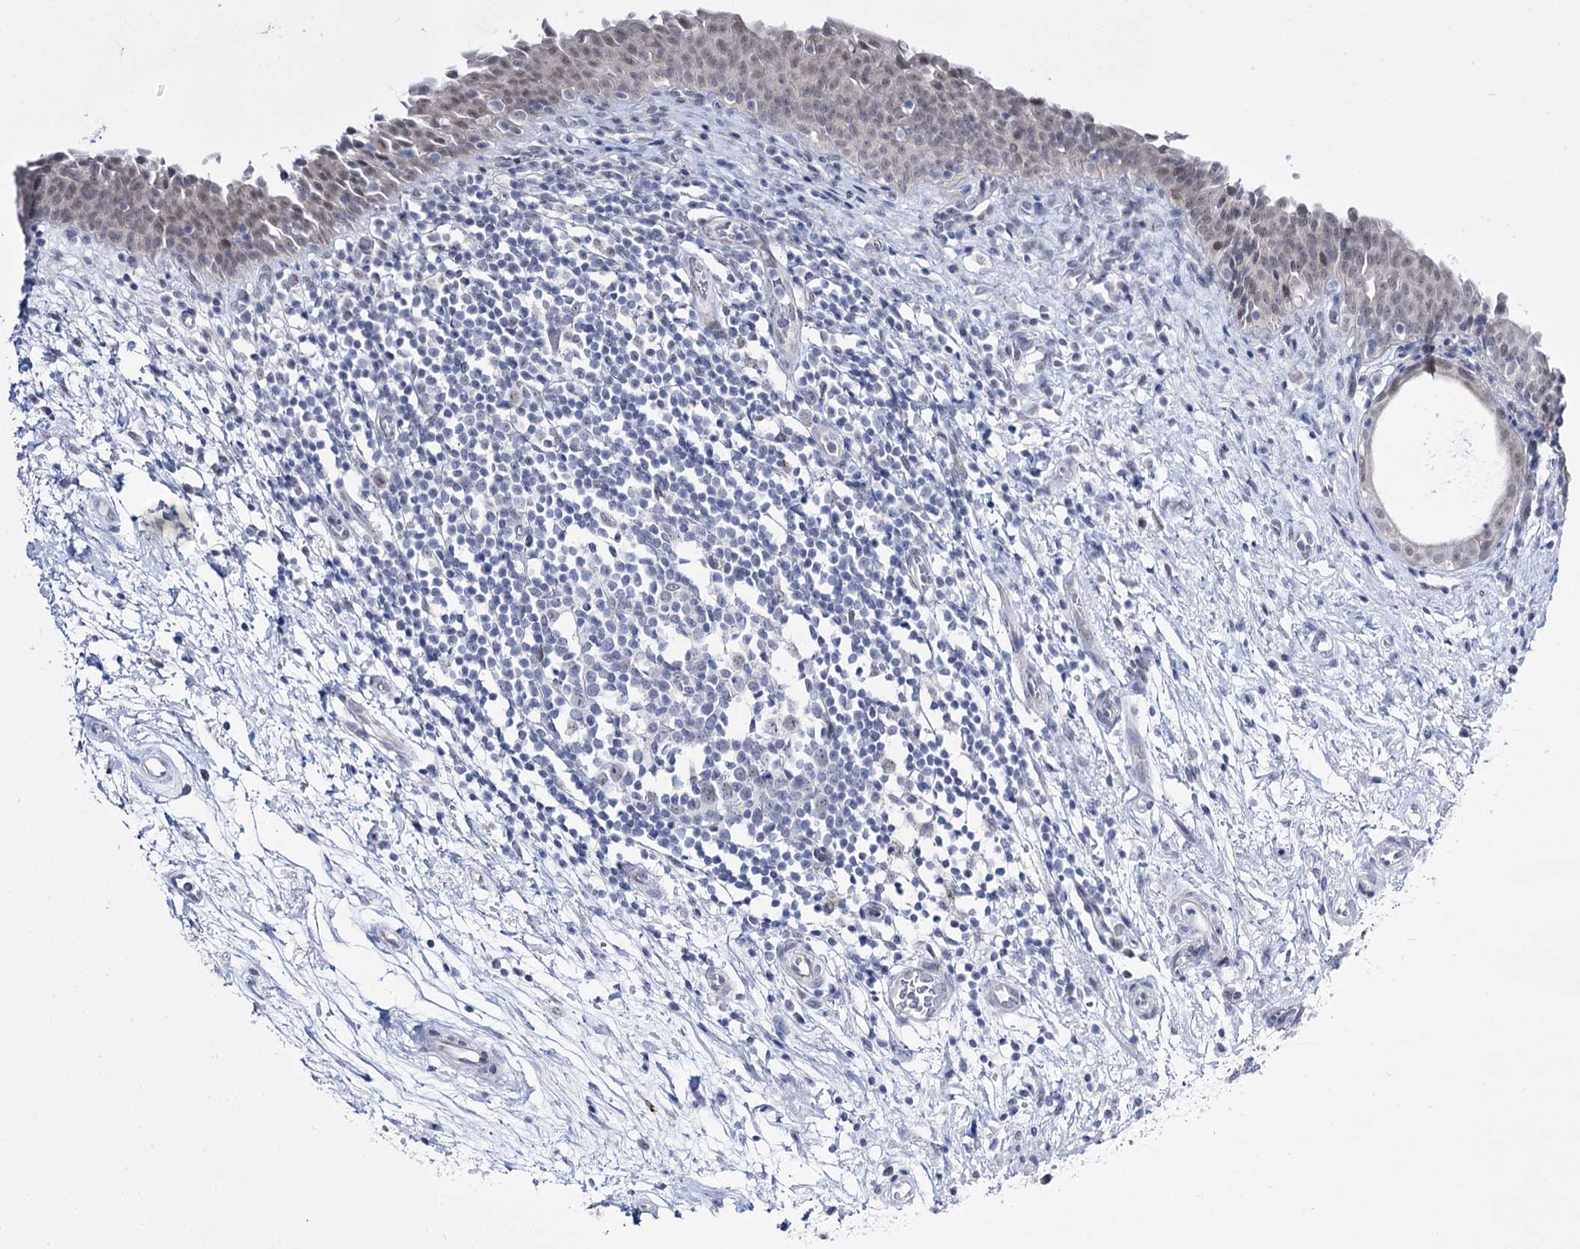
{"staining": {"intensity": "moderate", "quantity": "25%-75%", "location": "nuclear"}, "tissue": "urinary bladder", "cell_type": "Urothelial cells", "image_type": "normal", "snomed": [{"axis": "morphology", "description": "Normal tissue, NOS"}, {"axis": "topography", "description": "Urinary bladder"}], "caption": "IHC histopathology image of normal human urinary bladder stained for a protein (brown), which reveals medium levels of moderate nuclear positivity in approximately 25%-75% of urothelial cells.", "gene": "RBM15B", "patient": {"sex": "male", "age": 83}}